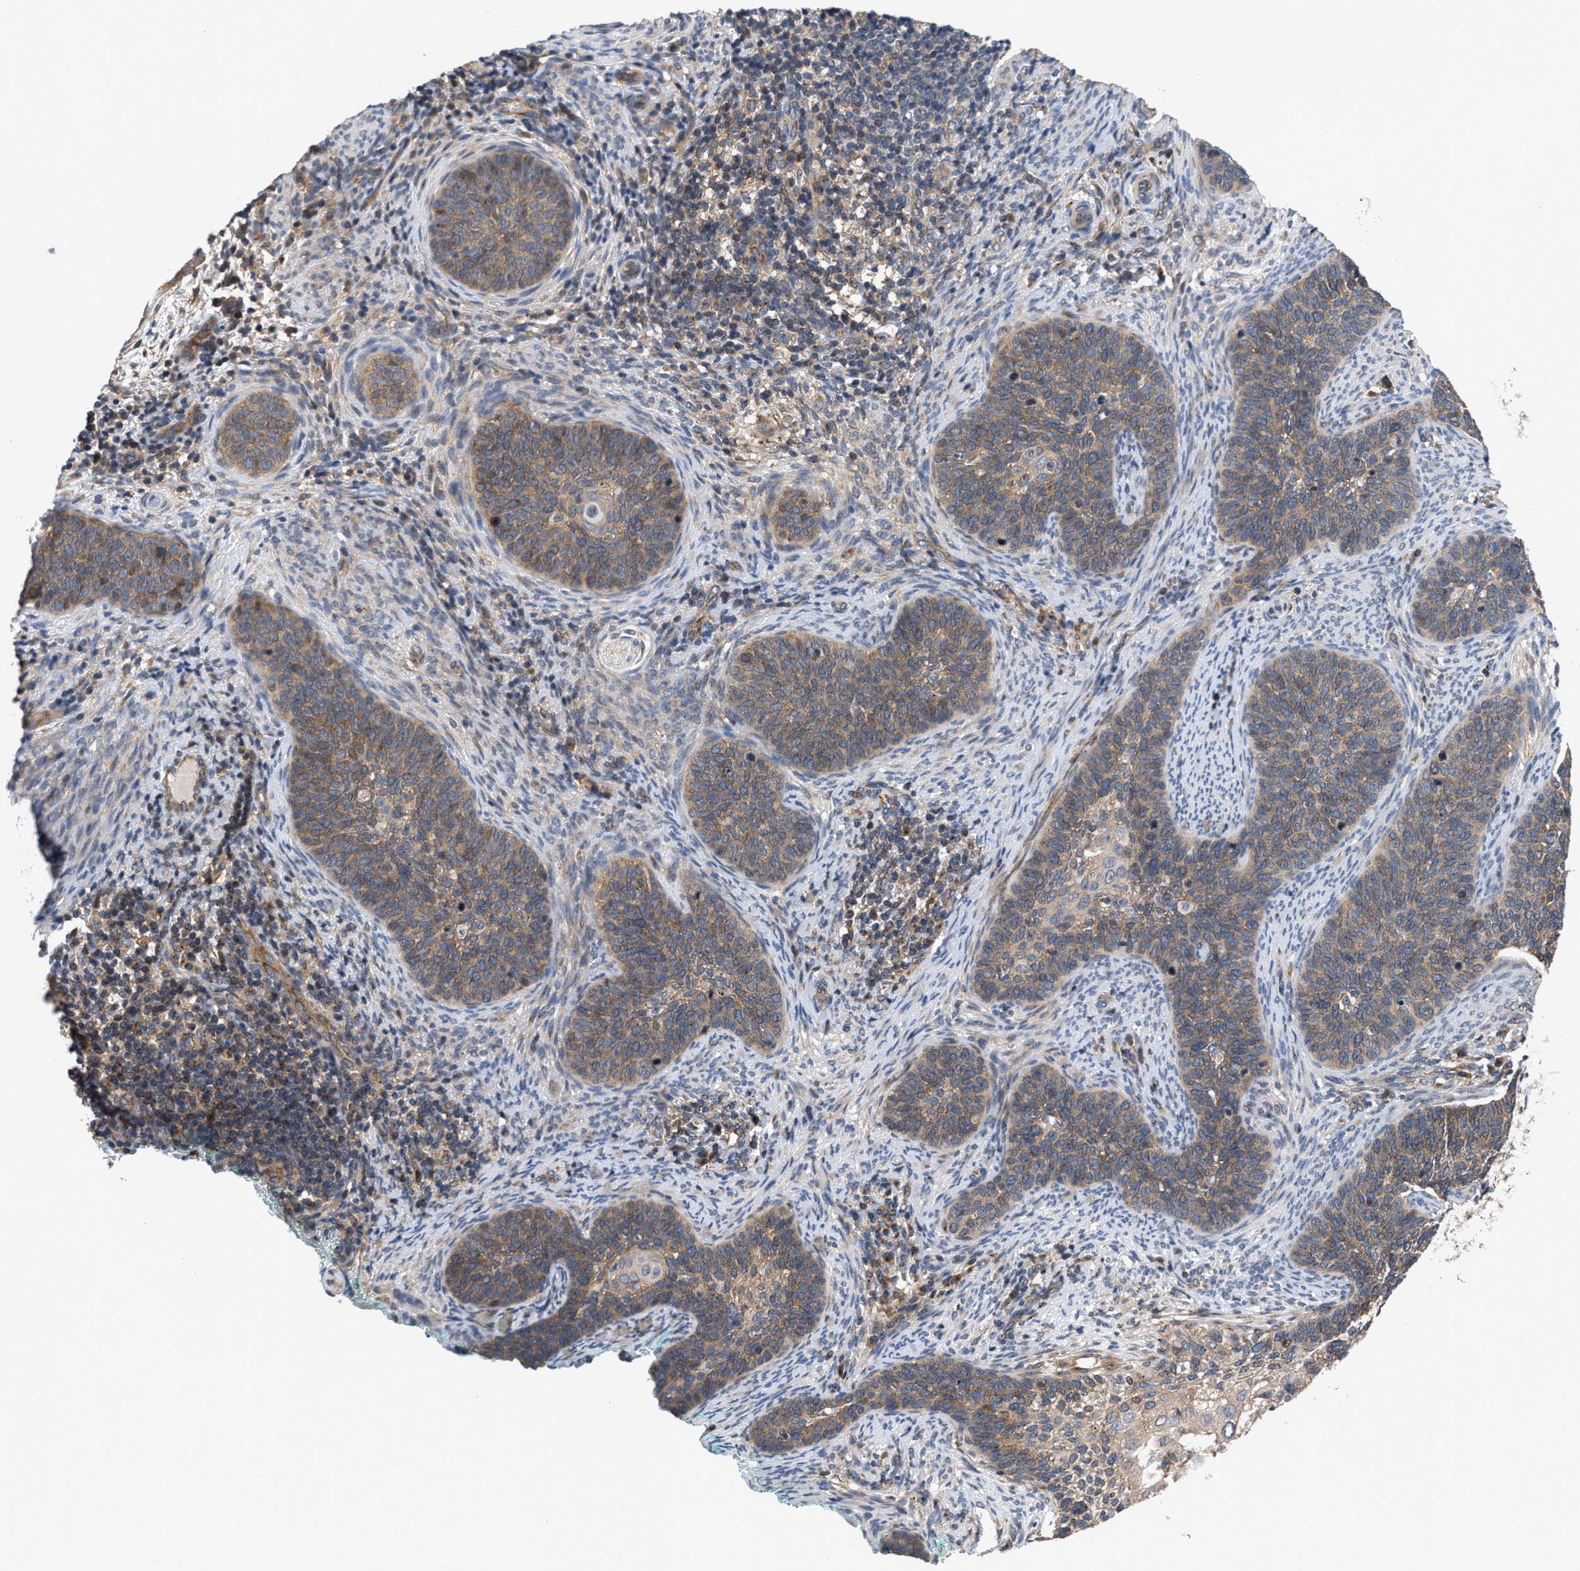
{"staining": {"intensity": "moderate", "quantity": ">75%", "location": "cytoplasmic/membranous"}, "tissue": "cervical cancer", "cell_type": "Tumor cells", "image_type": "cancer", "snomed": [{"axis": "morphology", "description": "Squamous cell carcinoma, NOS"}, {"axis": "topography", "description": "Cervix"}], "caption": "Cervical cancer (squamous cell carcinoma) stained with immunohistochemistry reveals moderate cytoplasmic/membranous positivity in about >75% of tumor cells. Using DAB (brown) and hematoxylin (blue) stains, captured at high magnification using brightfield microscopy.", "gene": "LAPTM4B", "patient": {"sex": "female", "age": 33}}